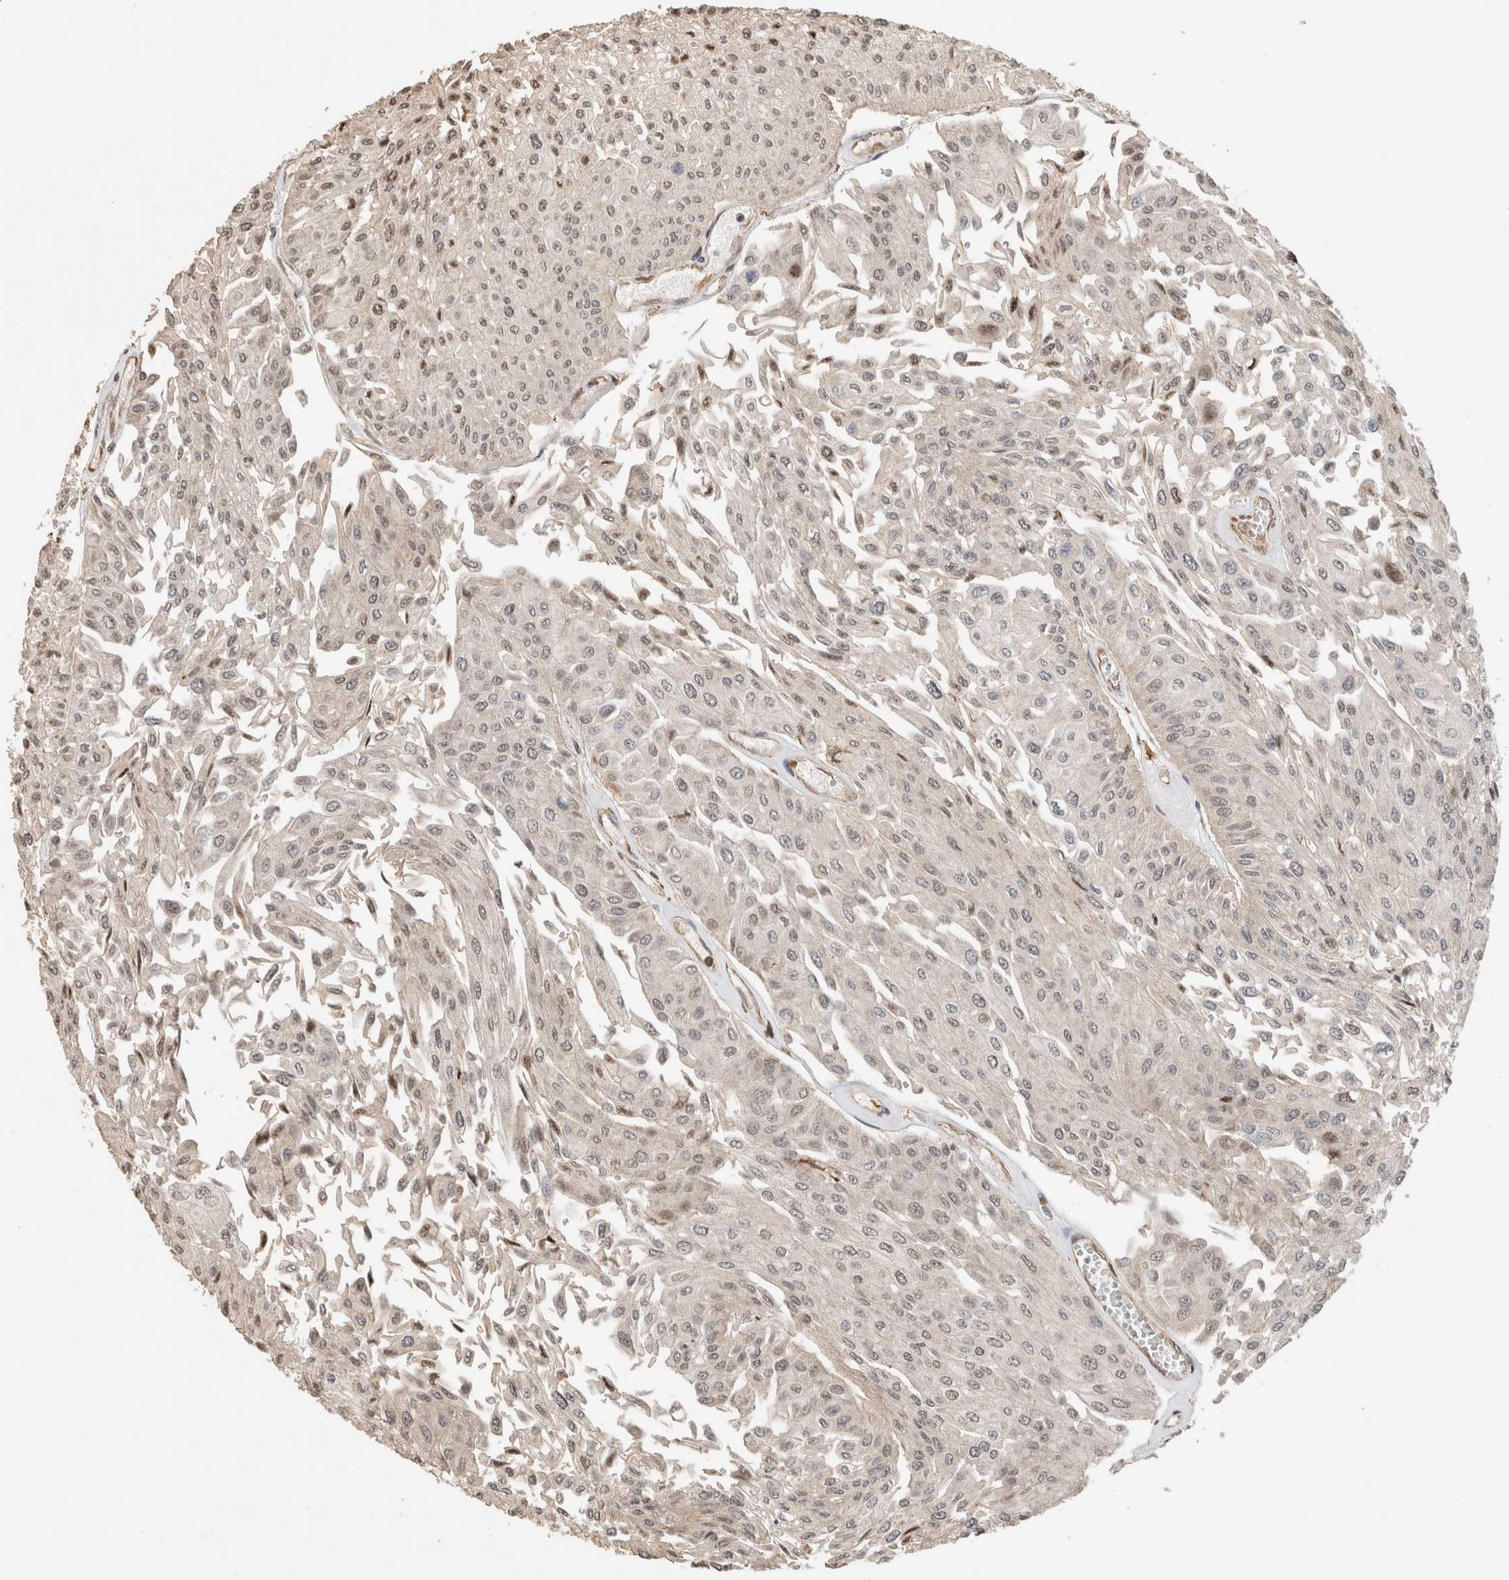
{"staining": {"intensity": "moderate", "quantity": "25%-75%", "location": "nuclear"}, "tissue": "urothelial cancer", "cell_type": "Tumor cells", "image_type": "cancer", "snomed": [{"axis": "morphology", "description": "Urothelial carcinoma, Low grade"}, {"axis": "topography", "description": "Urinary bladder"}], "caption": "IHC (DAB (3,3'-diaminobenzidine)) staining of human urothelial cancer reveals moderate nuclear protein positivity in approximately 25%-75% of tumor cells. Nuclei are stained in blue.", "gene": "C1orf21", "patient": {"sex": "male", "age": 67}}